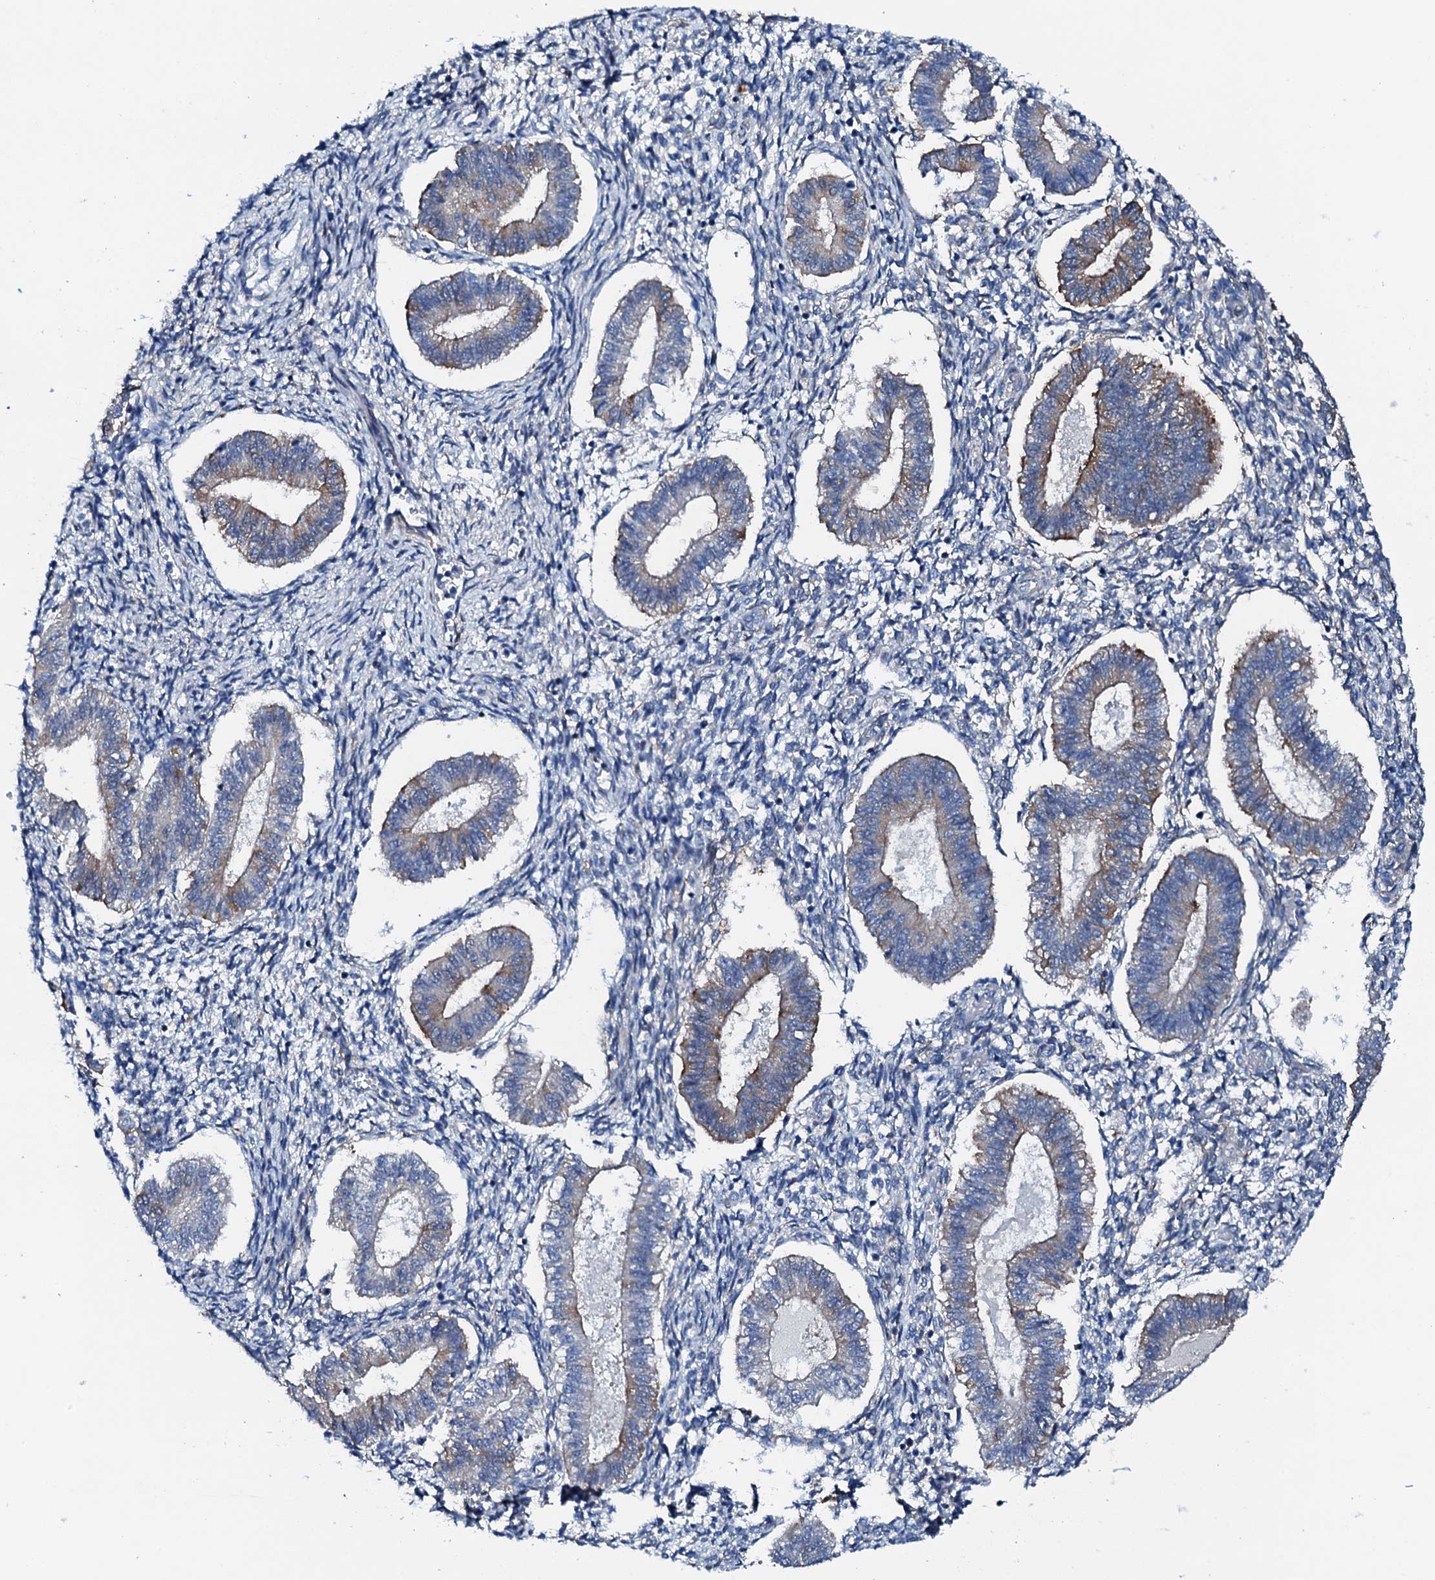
{"staining": {"intensity": "negative", "quantity": "none", "location": "none"}, "tissue": "endometrium", "cell_type": "Cells in endometrial stroma", "image_type": "normal", "snomed": [{"axis": "morphology", "description": "Normal tissue, NOS"}, {"axis": "topography", "description": "Endometrium"}], "caption": "Immunohistochemistry (IHC) micrograph of benign endometrium stained for a protein (brown), which demonstrates no expression in cells in endometrial stroma. (DAB (3,3'-diaminobenzidine) immunohistochemistry (IHC) visualized using brightfield microscopy, high magnification).", "gene": "GFOD2", "patient": {"sex": "female", "age": 25}}